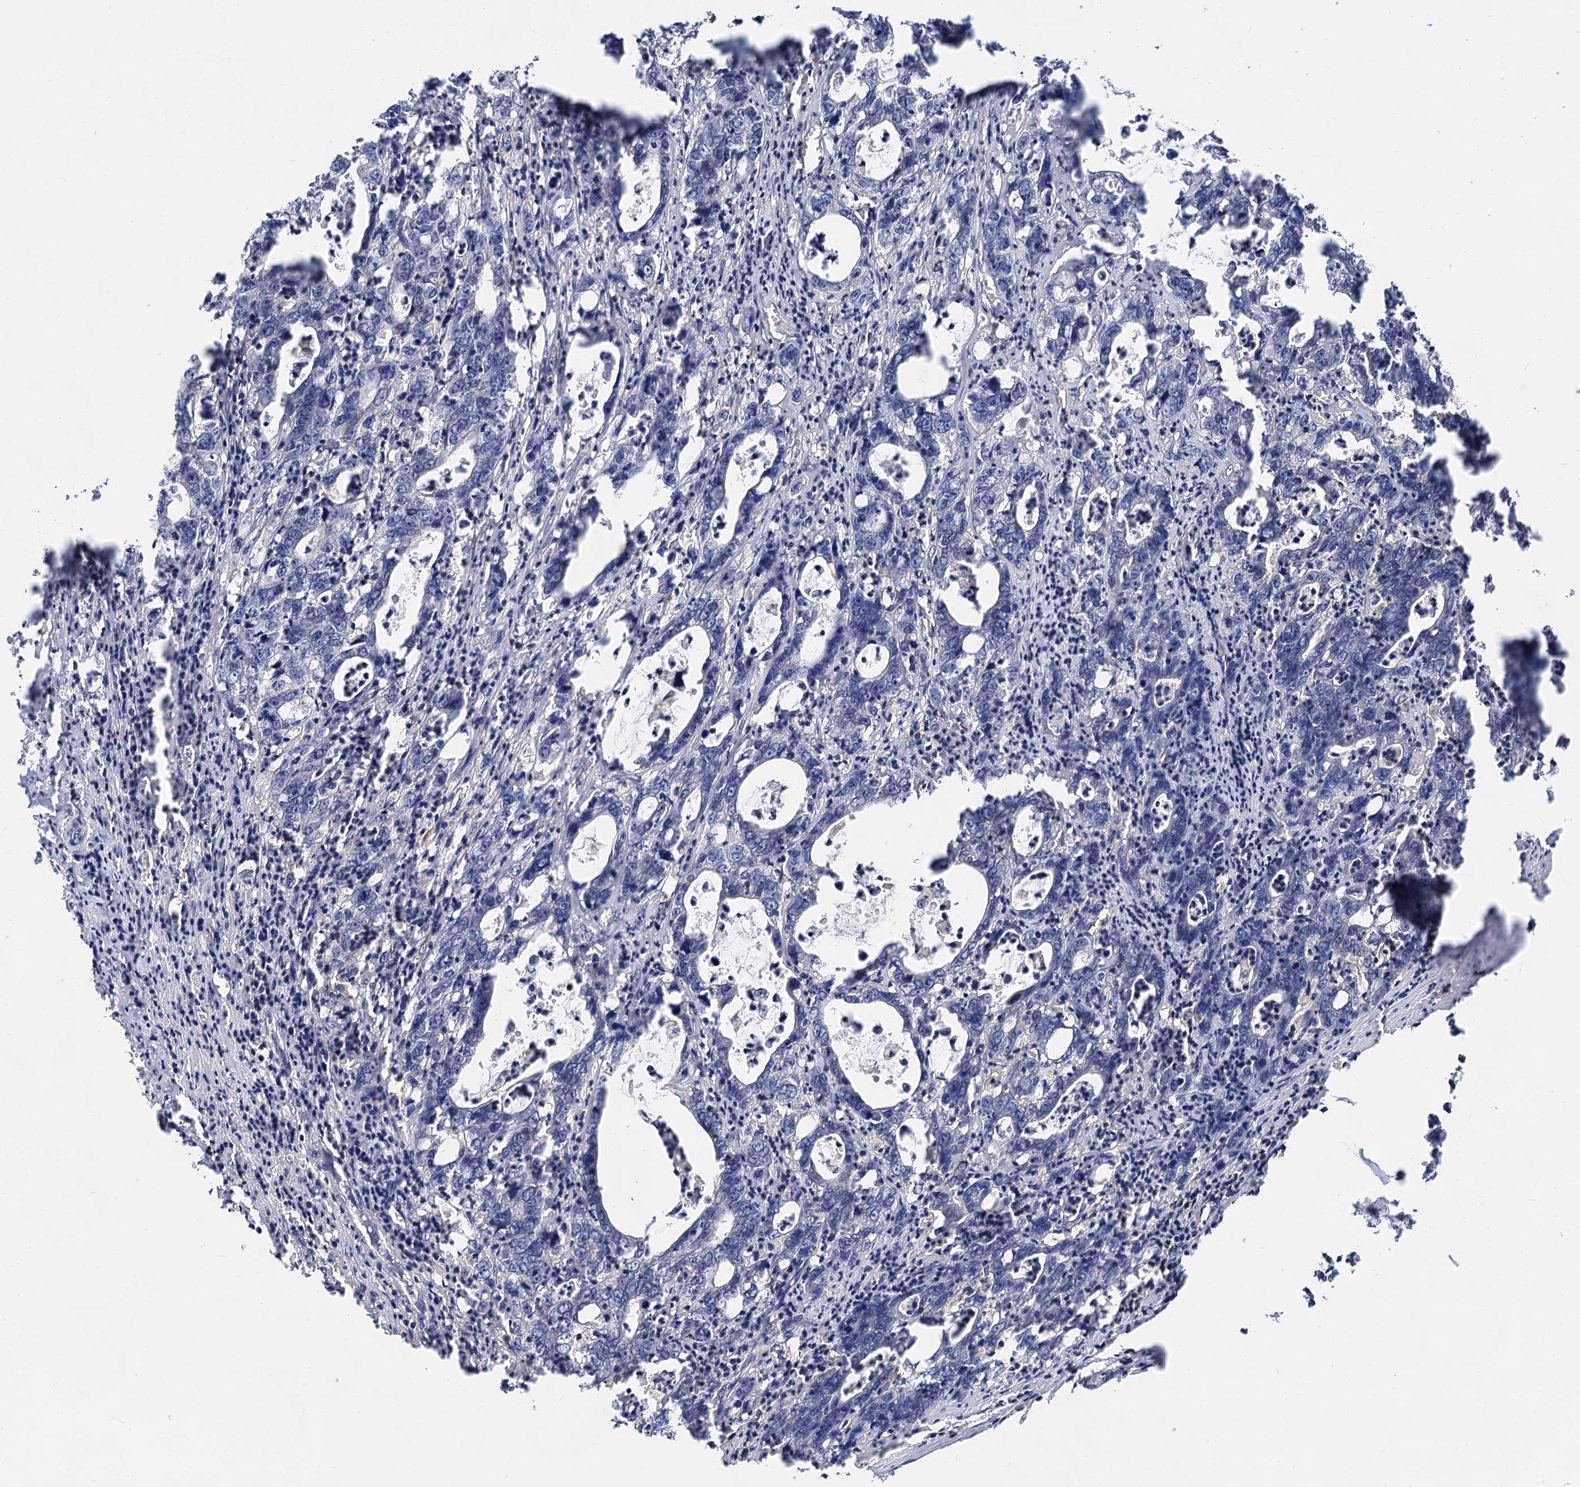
{"staining": {"intensity": "negative", "quantity": "none", "location": "none"}, "tissue": "colorectal cancer", "cell_type": "Tumor cells", "image_type": "cancer", "snomed": [{"axis": "morphology", "description": "Adenocarcinoma, NOS"}, {"axis": "topography", "description": "Colon"}], "caption": "Immunohistochemistry (IHC) of colorectal cancer displays no staining in tumor cells.", "gene": "PACS1", "patient": {"sex": "female", "age": 75}}